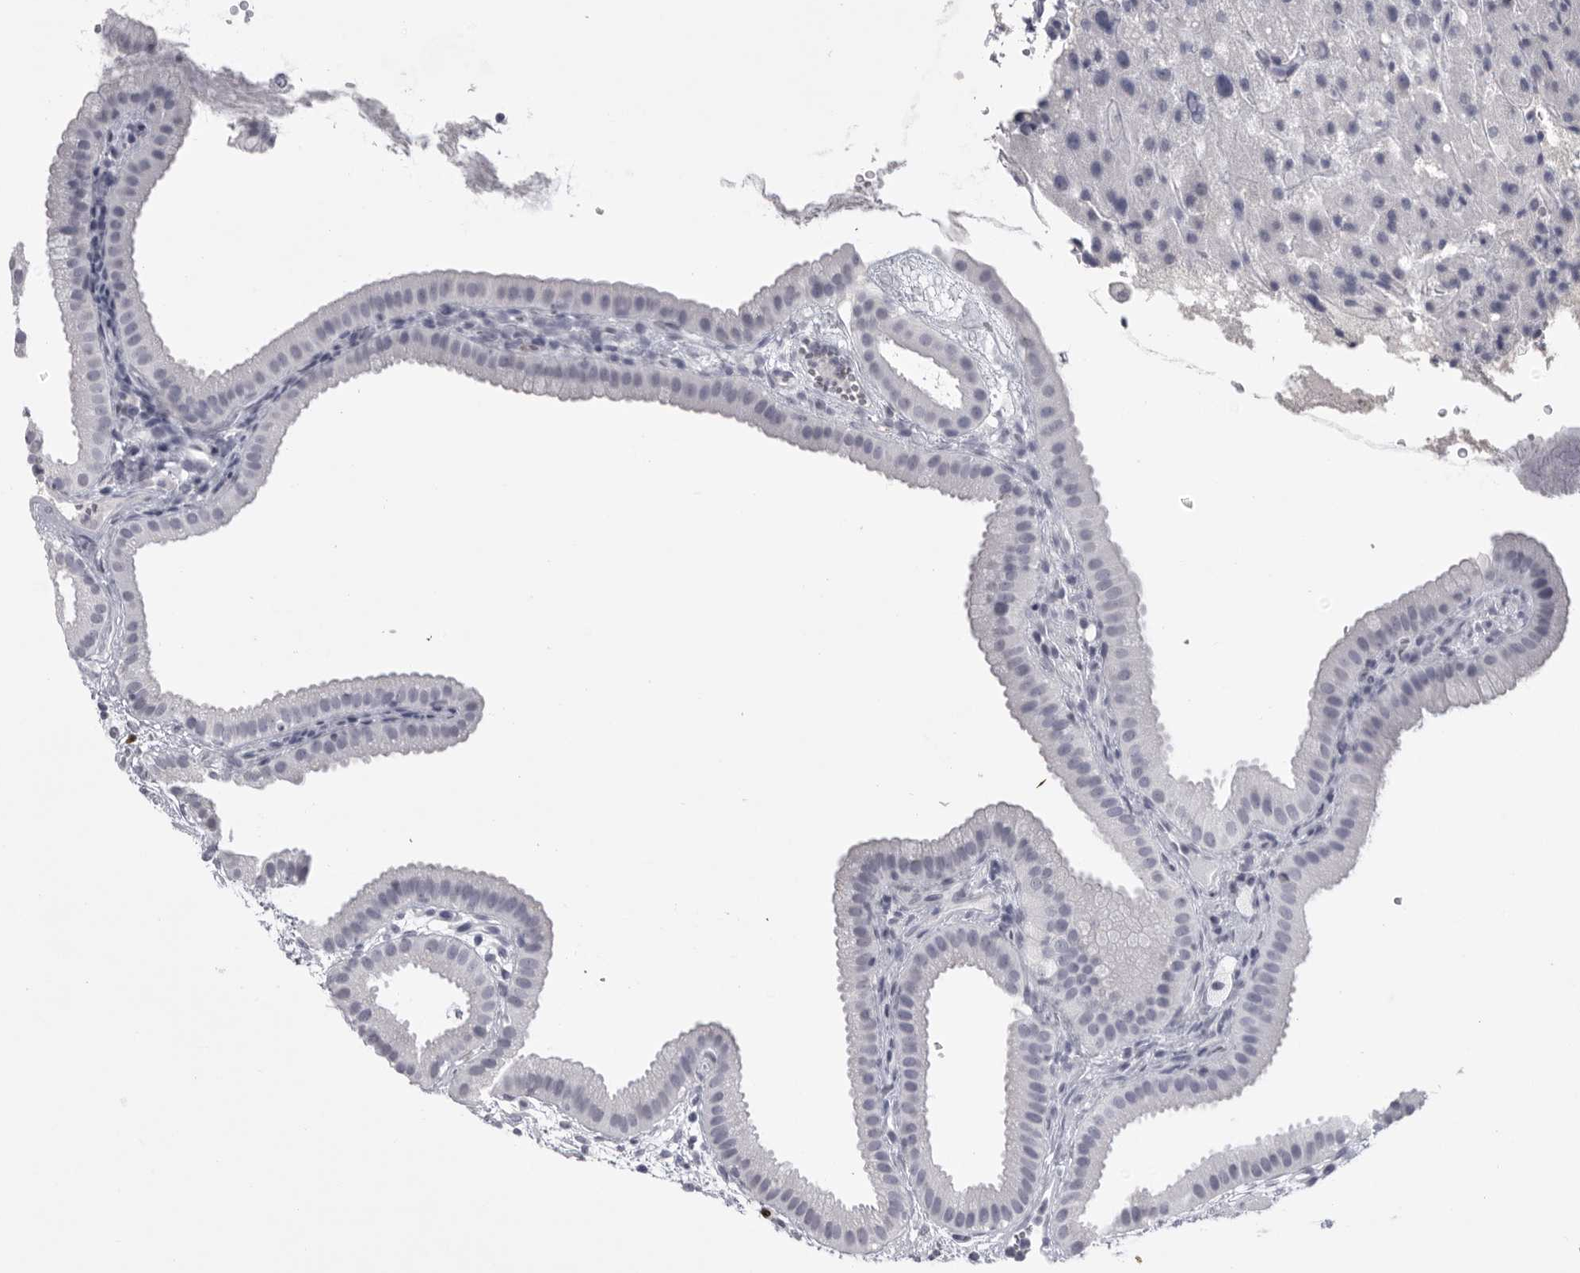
{"staining": {"intensity": "negative", "quantity": "none", "location": "none"}, "tissue": "gallbladder", "cell_type": "Glandular cells", "image_type": "normal", "snomed": [{"axis": "morphology", "description": "Normal tissue, NOS"}, {"axis": "topography", "description": "Gallbladder"}], "caption": "A high-resolution image shows immunohistochemistry (IHC) staining of normal gallbladder, which displays no significant positivity in glandular cells.", "gene": "GNLY", "patient": {"sex": "female", "age": 64}}